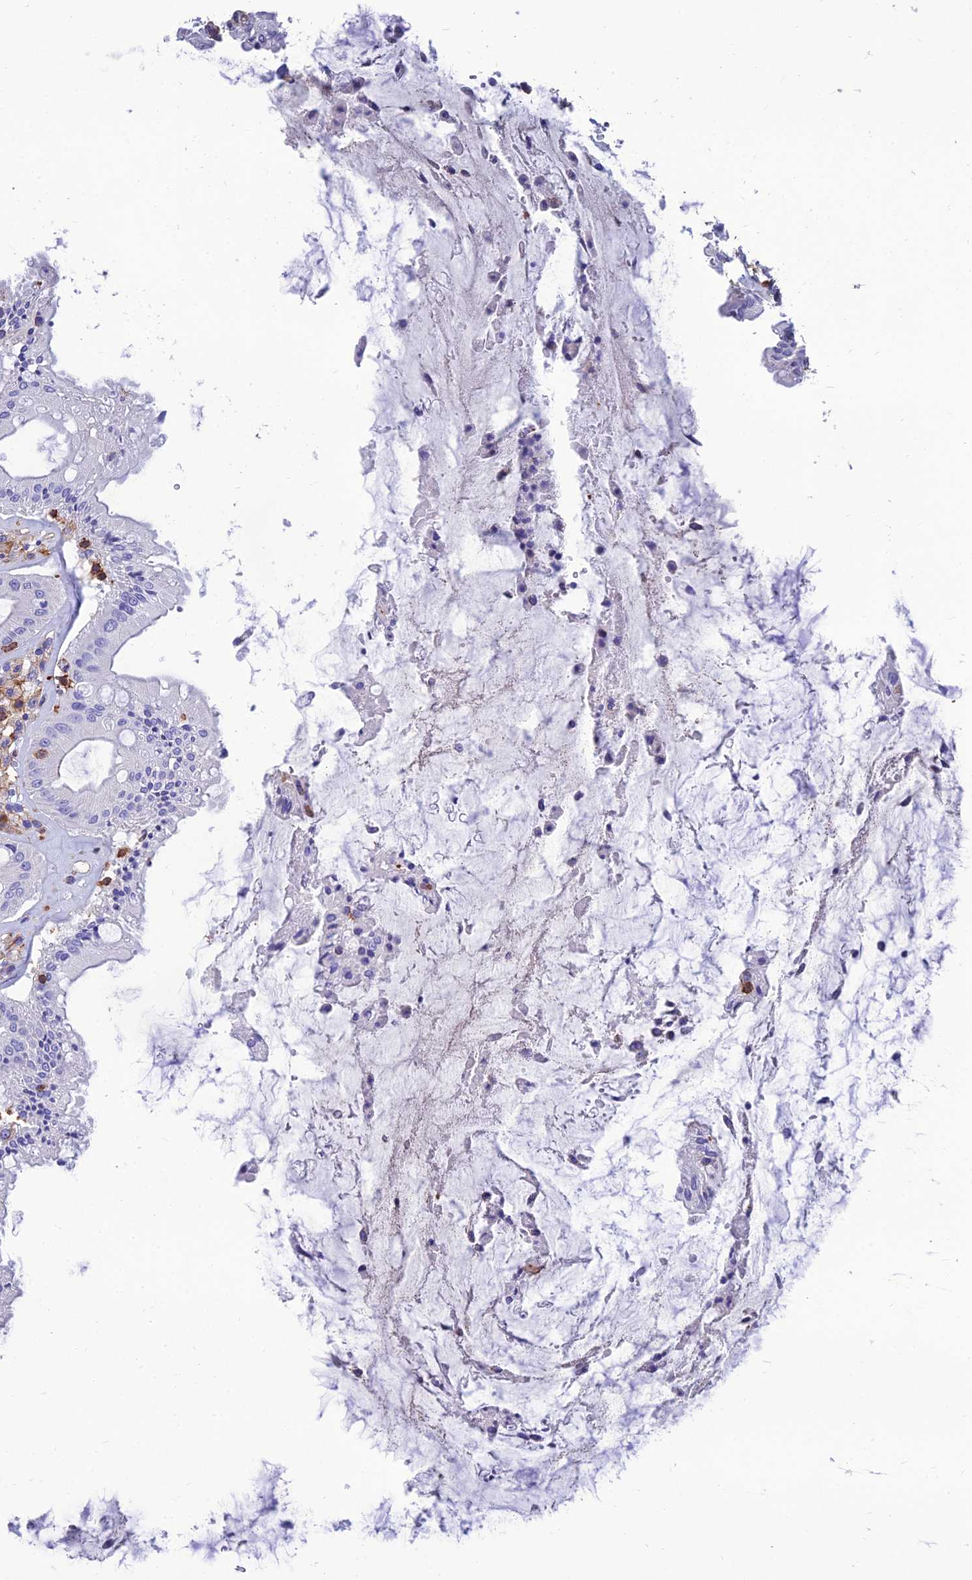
{"staining": {"intensity": "negative", "quantity": "none", "location": "none"}, "tissue": "rectum", "cell_type": "Glandular cells", "image_type": "normal", "snomed": [{"axis": "morphology", "description": "Normal tissue, NOS"}, {"axis": "topography", "description": "Rectum"}], "caption": "Immunohistochemistry (IHC) image of normal human rectum stained for a protein (brown), which exhibits no staining in glandular cells.", "gene": "PPP1R18", "patient": {"sex": "female", "age": 57}}